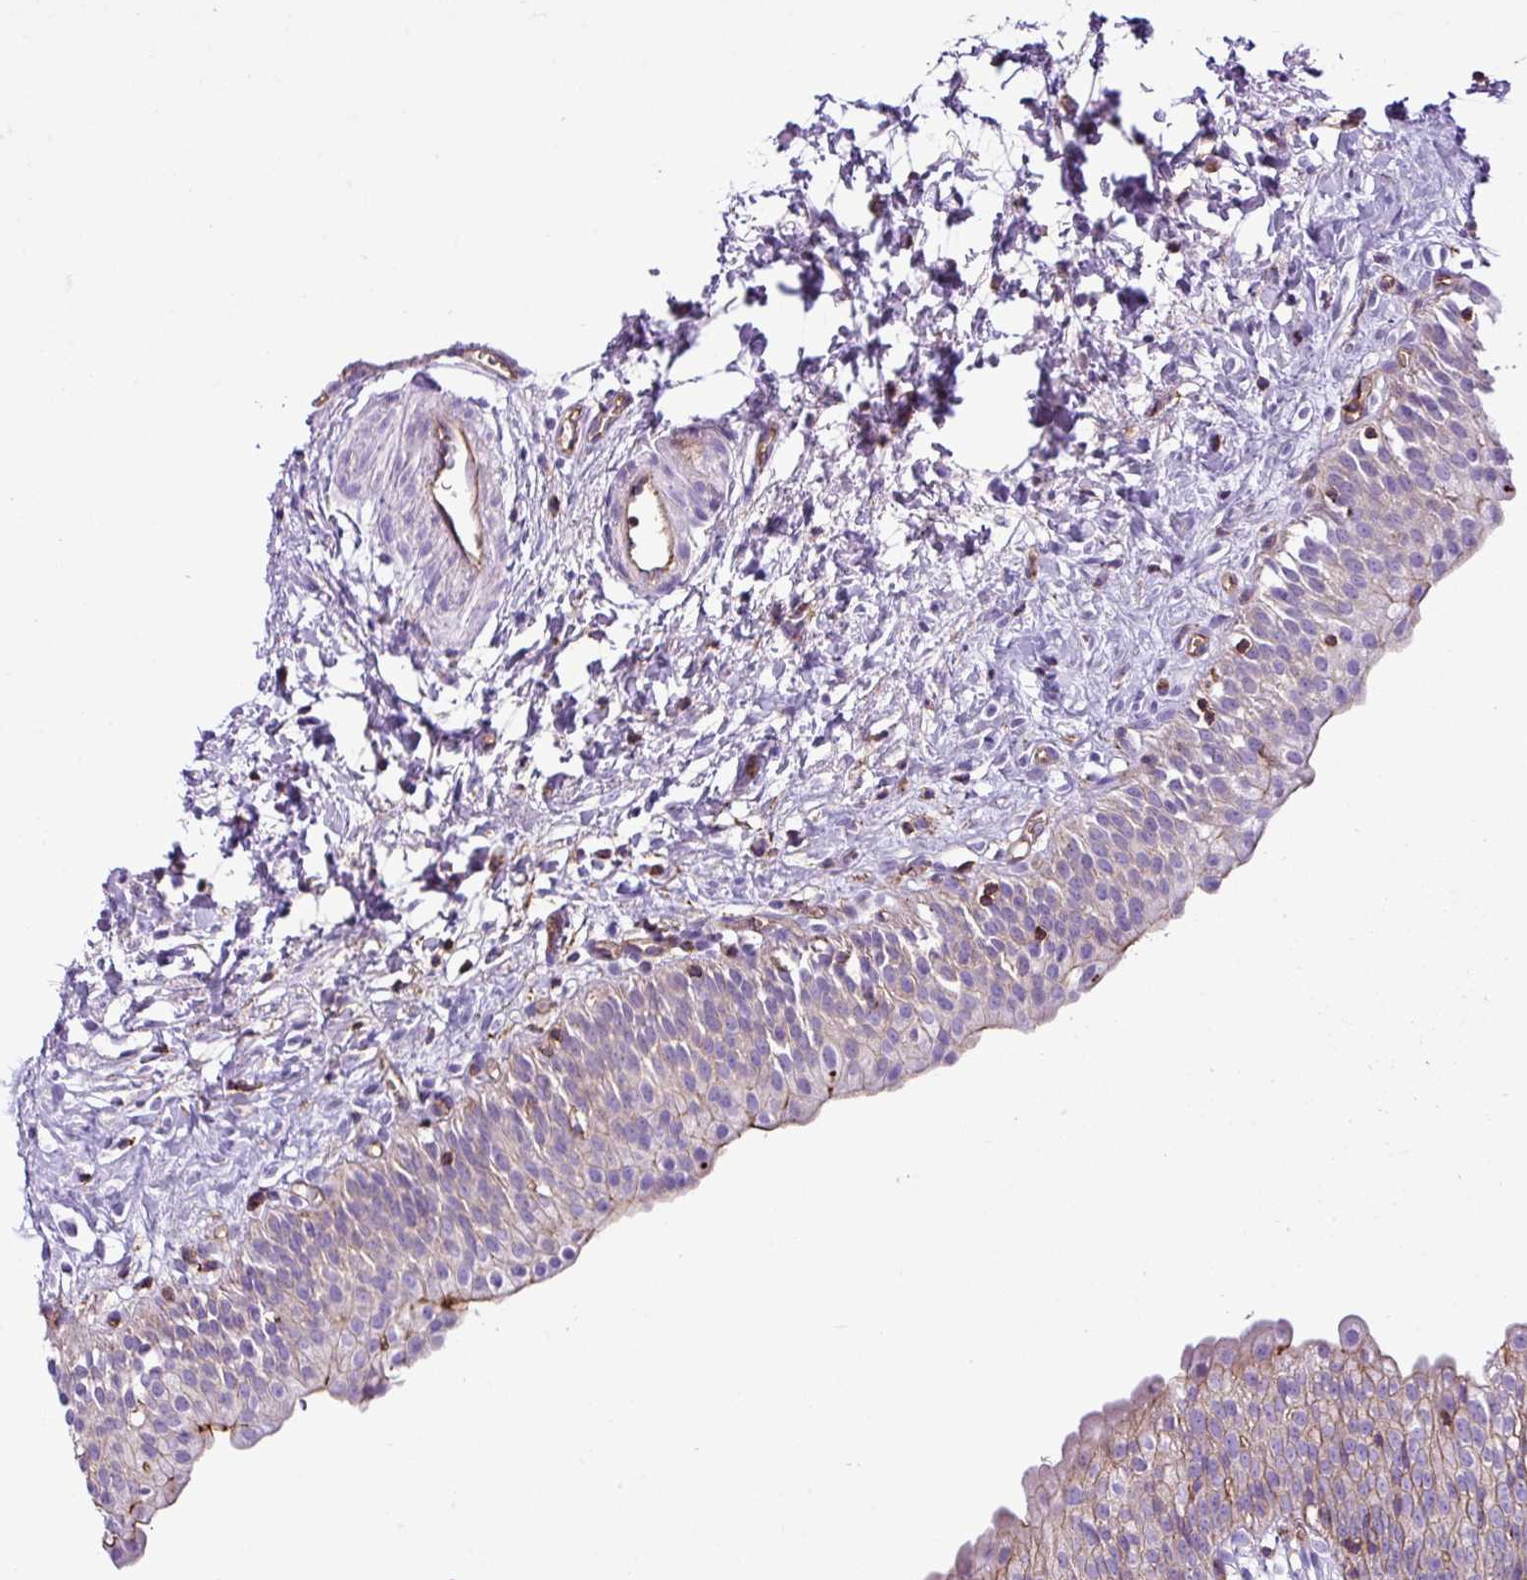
{"staining": {"intensity": "weak", "quantity": "25%-75%", "location": "cytoplasmic/membranous"}, "tissue": "urinary bladder", "cell_type": "Urothelial cells", "image_type": "normal", "snomed": [{"axis": "morphology", "description": "Normal tissue, NOS"}, {"axis": "topography", "description": "Urinary bladder"}], "caption": "High-power microscopy captured an IHC micrograph of benign urinary bladder, revealing weak cytoplasmic/membranous positivity in about 25%-75% of urothelial cells.", "gene": "EME2", "patient": {"sex": "male", "age": 51}}